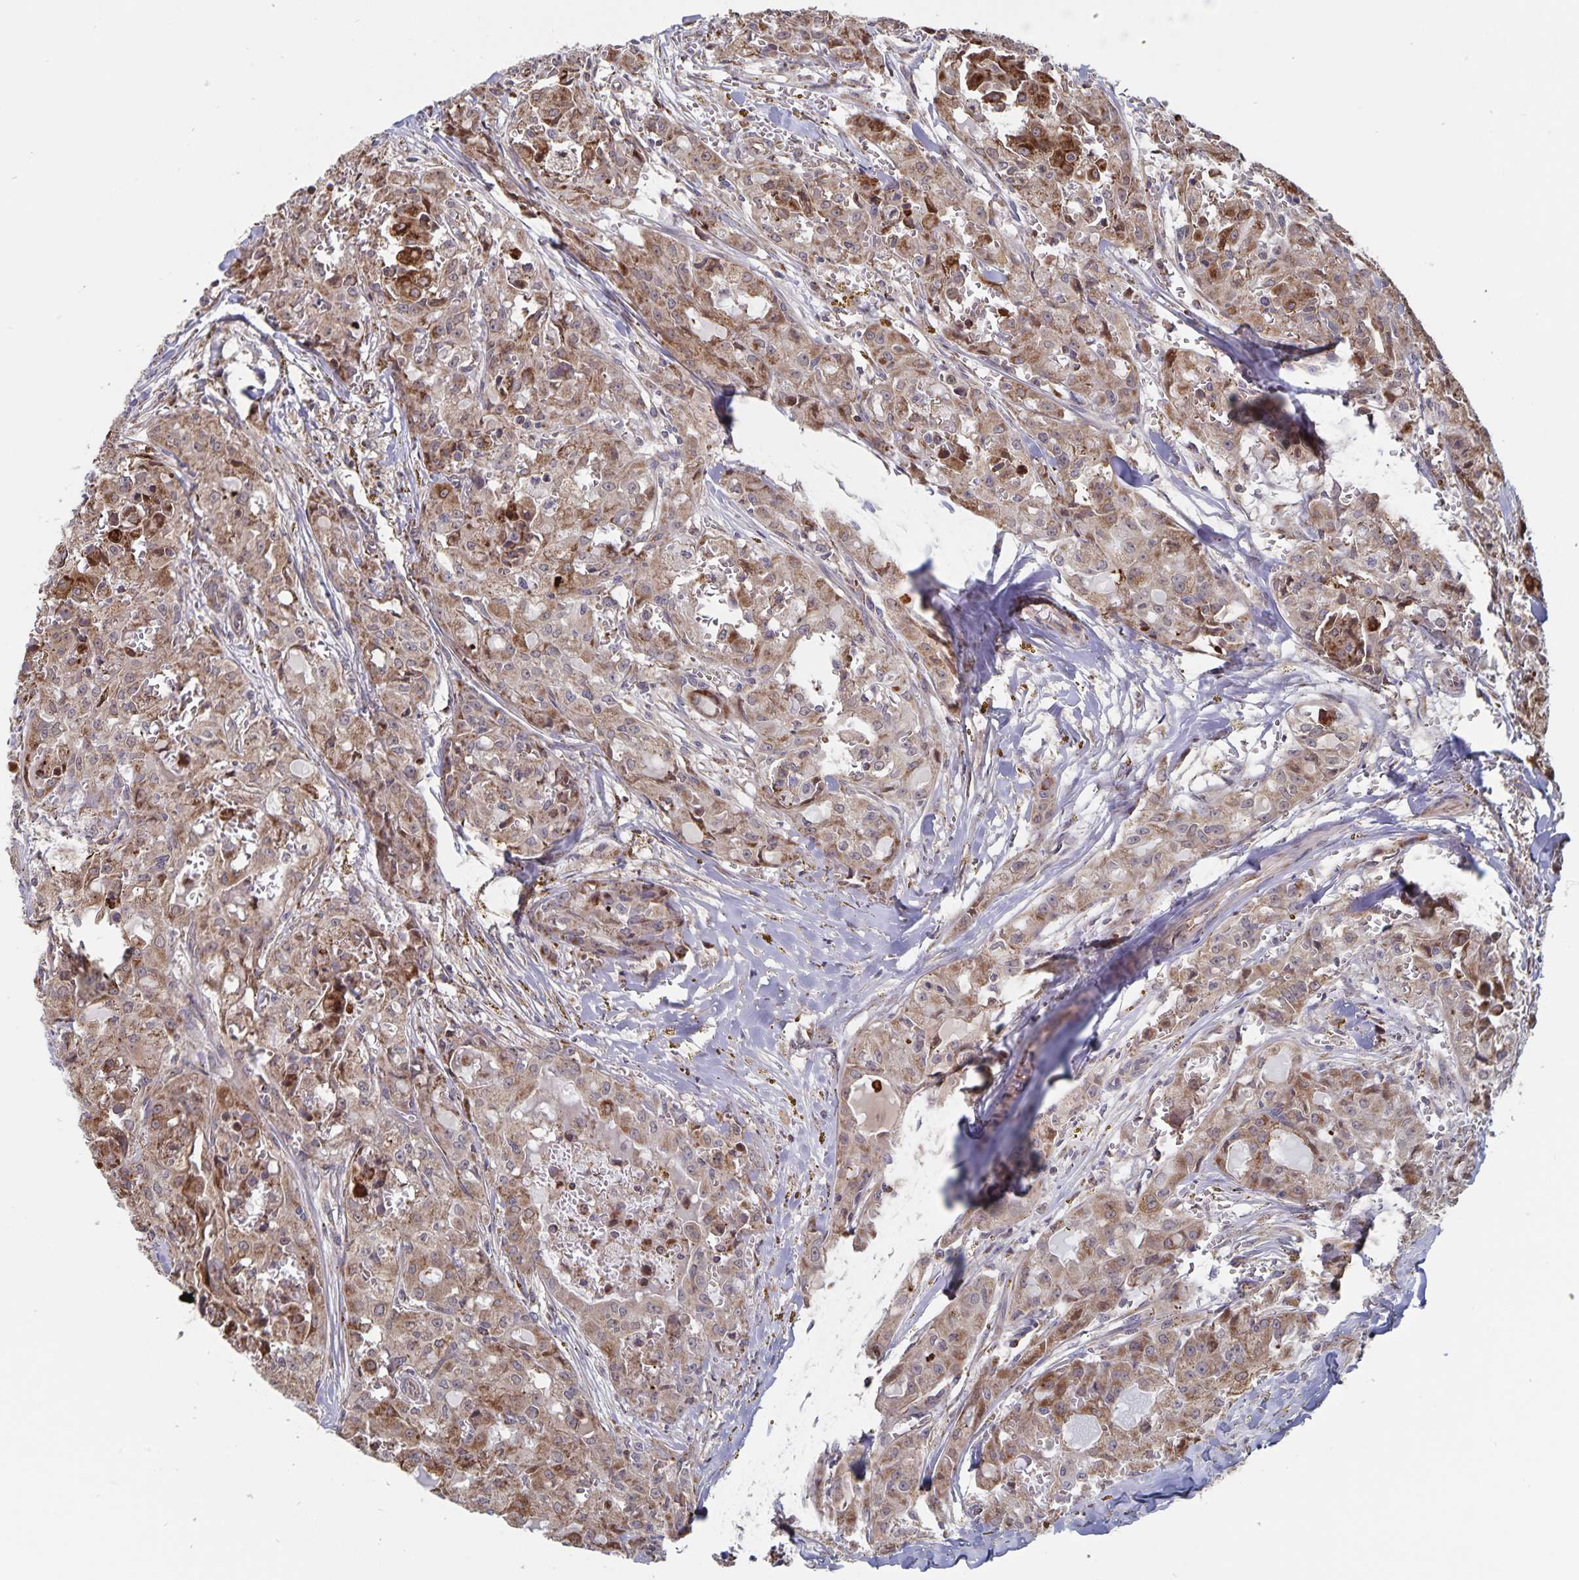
{"staining": {"intensity": "moderate", "quantity": ">75%", "location": "cytoplasmic/membranous"}, "tissue": "head and neck cancer", "cell_type": "Tumor cells", "image_type": "cancer", "snomed": [{"axis": "morphology", "description": "Adenocarcinoma, NOS"}, {"axis": "topography", "description": "Head-Neck"}], "caption": "Immunohistochemical staining of human head and neck adenocarcinoma shows medium levels of moderate cytoplasmic/membranous expression in approximately >75% of tumor cells.", "gene": "ACACA", "patient": {"sex": "male", "age": 64}}